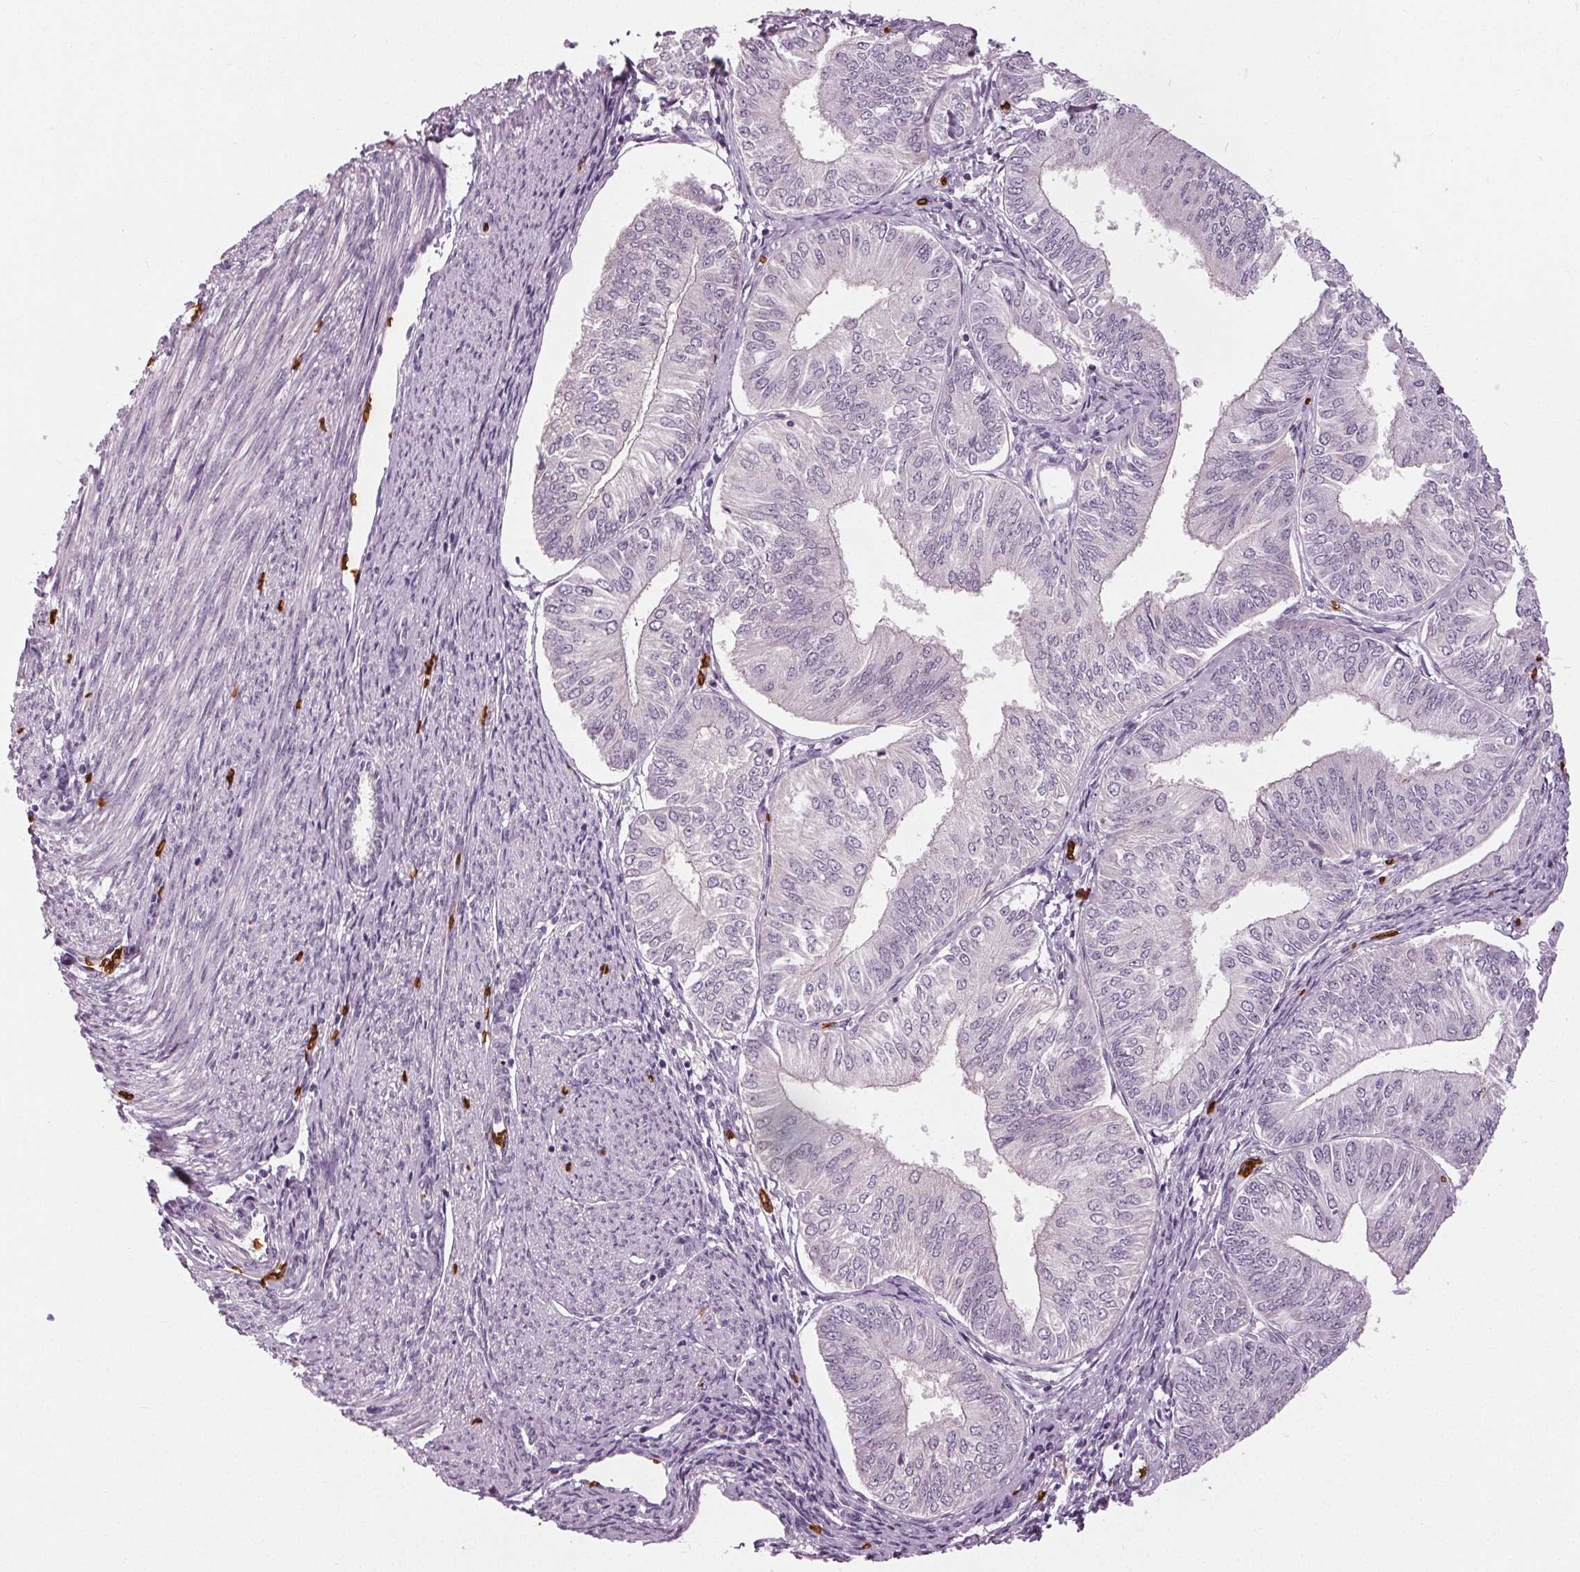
{"staining": {"intensity": "negative", "quantity": "none", "location": "none"}, "tissue": "endometrial cancer", "cell_type": "Tumor cells", "image_type": "cancer", "snomed": [{"axis": "morphology", "description": "Adenocarcinoma, NOS"}, {"axis": "topography", "description": "Endometrium"}], "caption": "A histopathology image of human endometrial cancer is negative for staining in tumor cells.", "gene": "SLC4A1", "patient": {"sex": "female", "age": 58}}